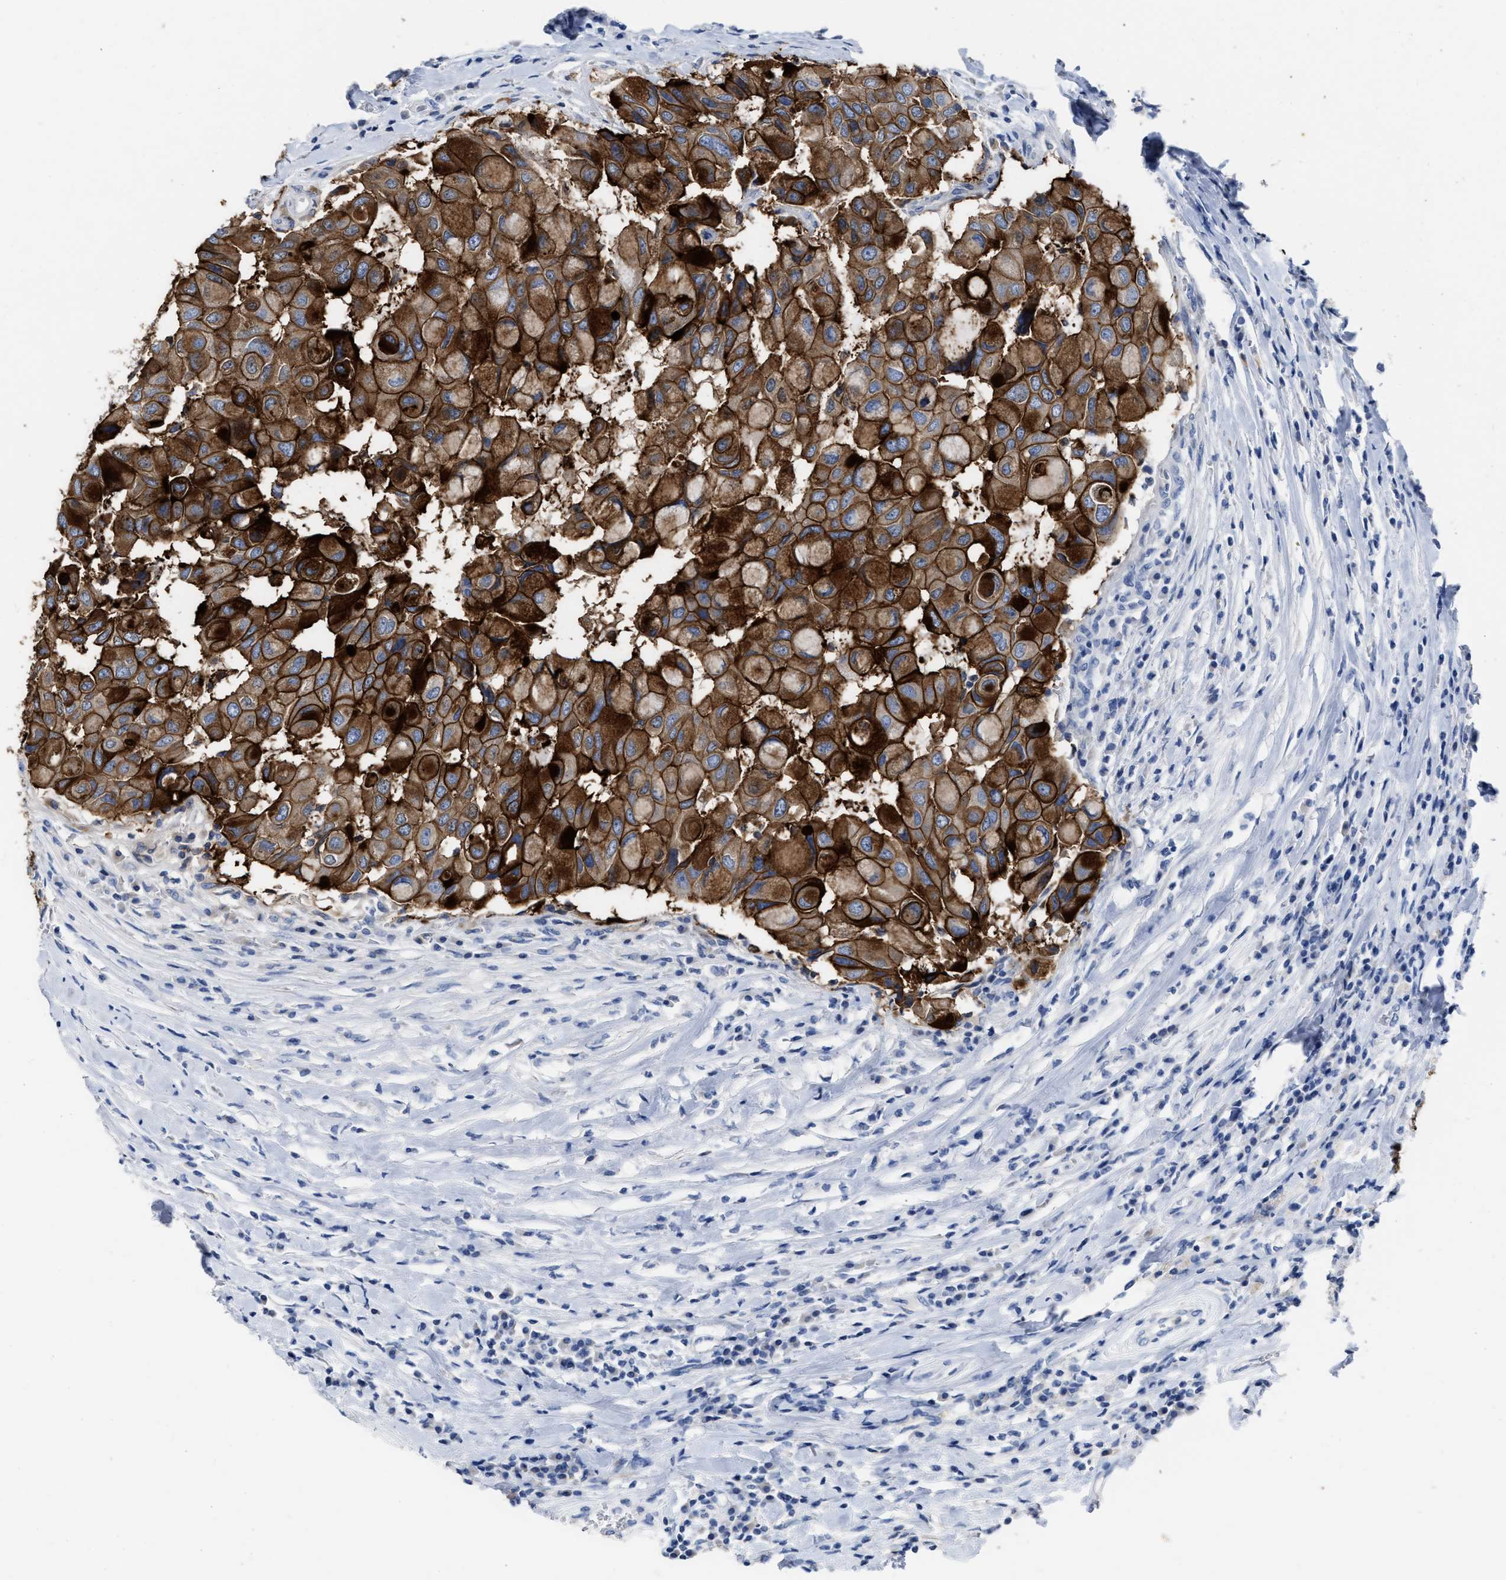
{"staining": {"intensity": "strong", "quantity": "25%-75%", "location": "cytoplasmic/membranous"}, "tissue": "breast cancer", "cell_type": "Tumor cells", "image_type": "cancer", "snomed": [{"axis": "morphology", "description": "Duct carcinoma"}, {"axis": "topography", "description": "Breast"}], "caption": "Tumor cells display high levels of strong cytoplasmic/membranous staining in approximately 25%-75% of cells in breast cancer.", "gene": "CEACAM5", "patient": {"sex": "female", "age": 27}}